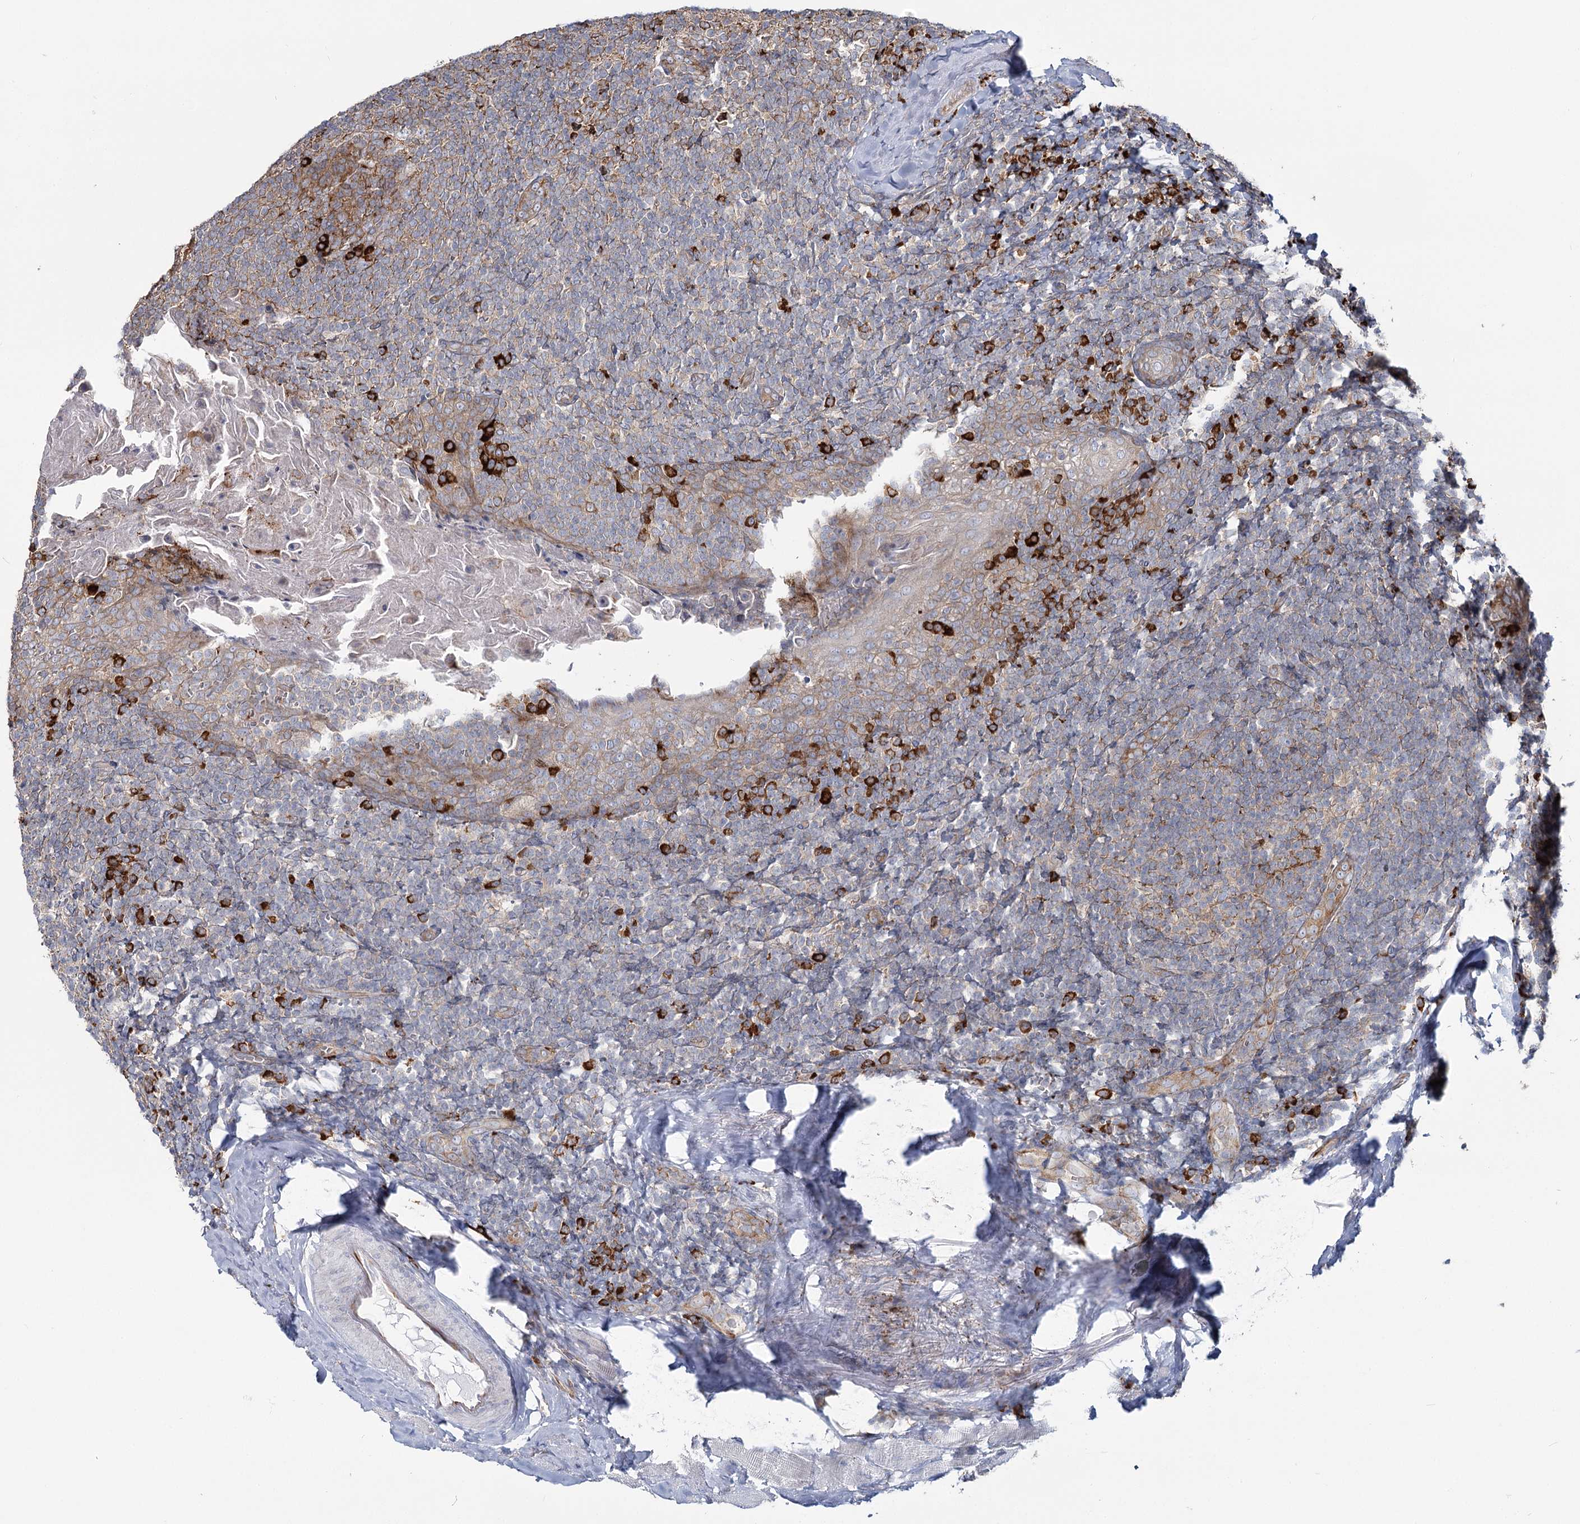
{"staining": {"intensity": "moderate", "quantity": "25%-75%", "location": "cytoplasmic/membranous"}, "tissue": "tonsil", "cell_type": "Germinal center cells", "image_type": "normal", "snomed": [{"axis": "morphology", "description": "Normal tissue, NOS"}, {"axis": "topography", "description": "Tonsil"}], "caption": "Germinal center cells display moderate cytoplasmic/membranous positivity in approximately 25%-75% of cells in benign tonsil. (DAB (3,3'-diaminobenzidine) = brown stain, brightfield microscopy at high magnification).", "gene": "POGLUT1", "patient": {"sex": "male", "age": 37}}